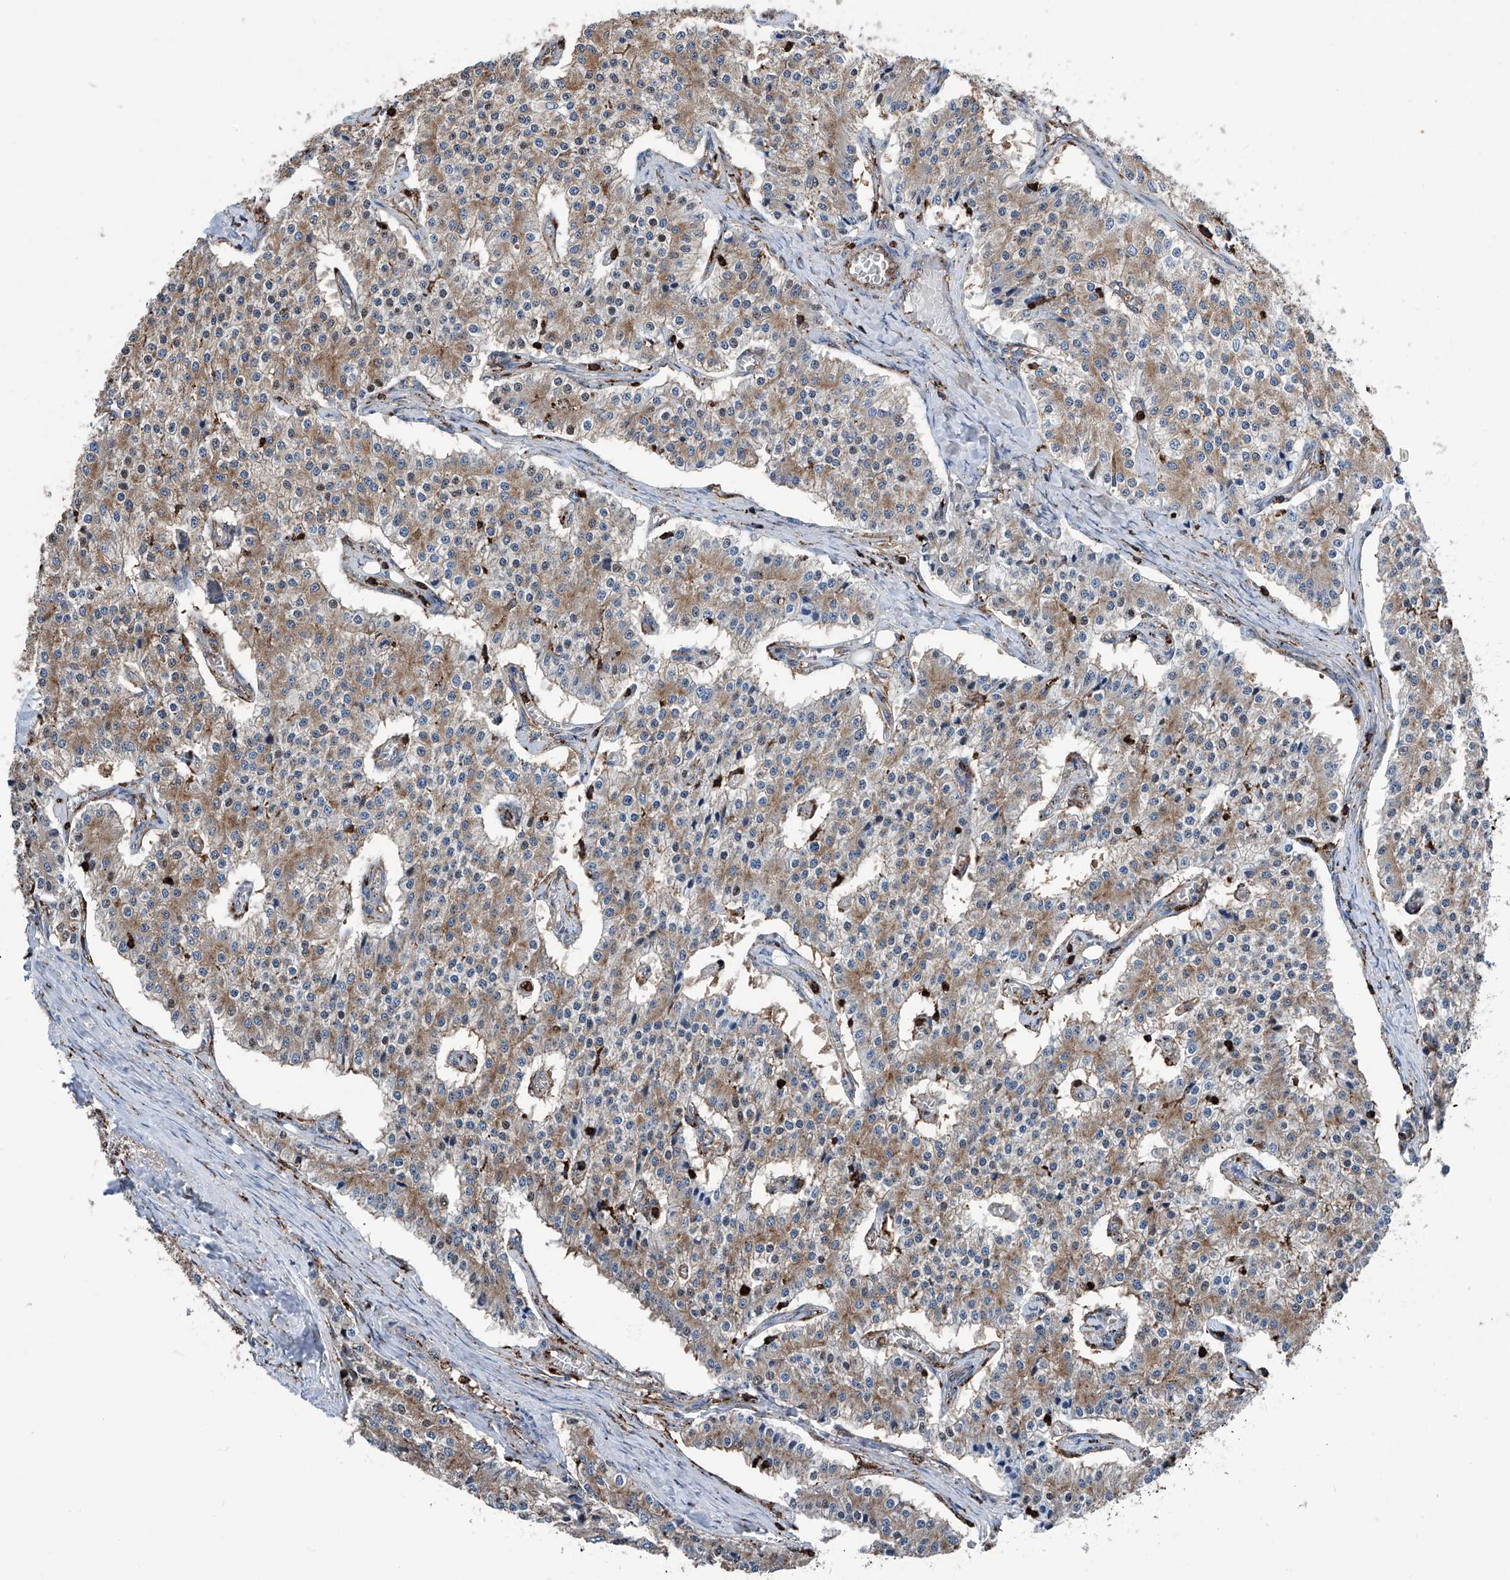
{"staining": {"intensity": "weak", "quantity": ">75%", "location": "cytoplasmic/membranous"}, "tissue": "carcinoid", "cell_type": "Tumor cells", "image_type": "cancer", "snomed": [{"axis": "morphology", "description": "Carcinoid, malignant, NOS"}, {"axis": "topography", "description": "Colon"}], "caption": "The histopathology image shows a brown stain indicating the presence of a protein in the cytoplasmic/membranous of tumor cells in carcinoid.", "gene": "ZNF484", "patient": {"sex": "female", "age": 52}}